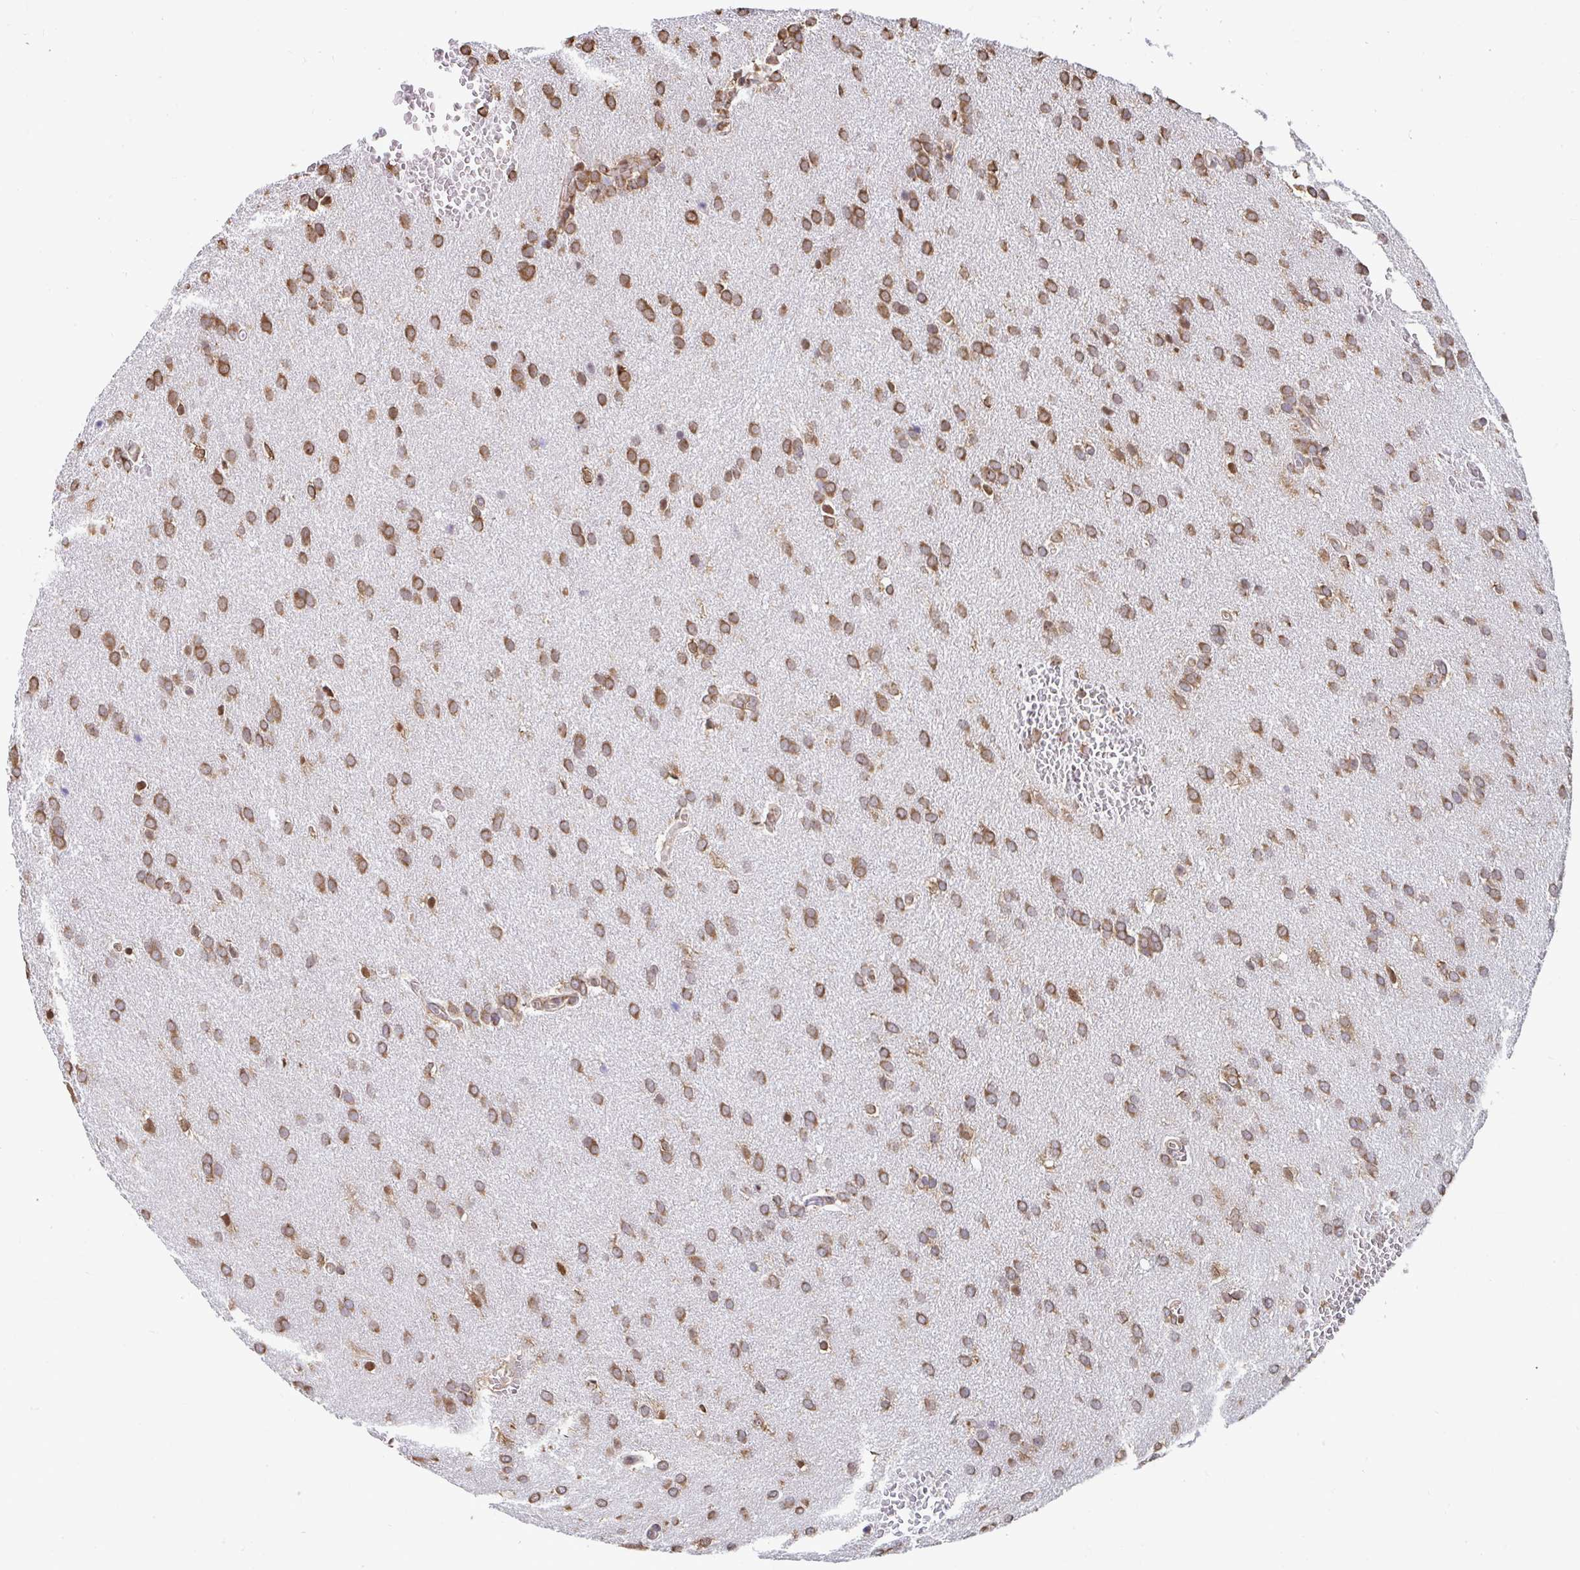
{"staining": {"intensity": "moderate", "quantity": ">75%", "location": "cytoplasmic/membranous"}, "tissue": "glioma", "cell_type": "Tumor cells", "image_type": "cancer", "snomed": [{"axis": "morphology", "description": "Glioma, malignant, Low grade"}, {"axis": "topography", "description": "Brain"}], "caption": "Immunohistochemistry (IHC) micrograph of neoplastic tissue: human glioma stained using IHC exhibits medium levels of moderate protein expression localized specifically in the cytoplasmic/membranous of tumor cells, appearing as a cytoplasmic/membranous brown color.", "gene": "SYNCRIP", "patient": {"sex": "female", "age": 33}}